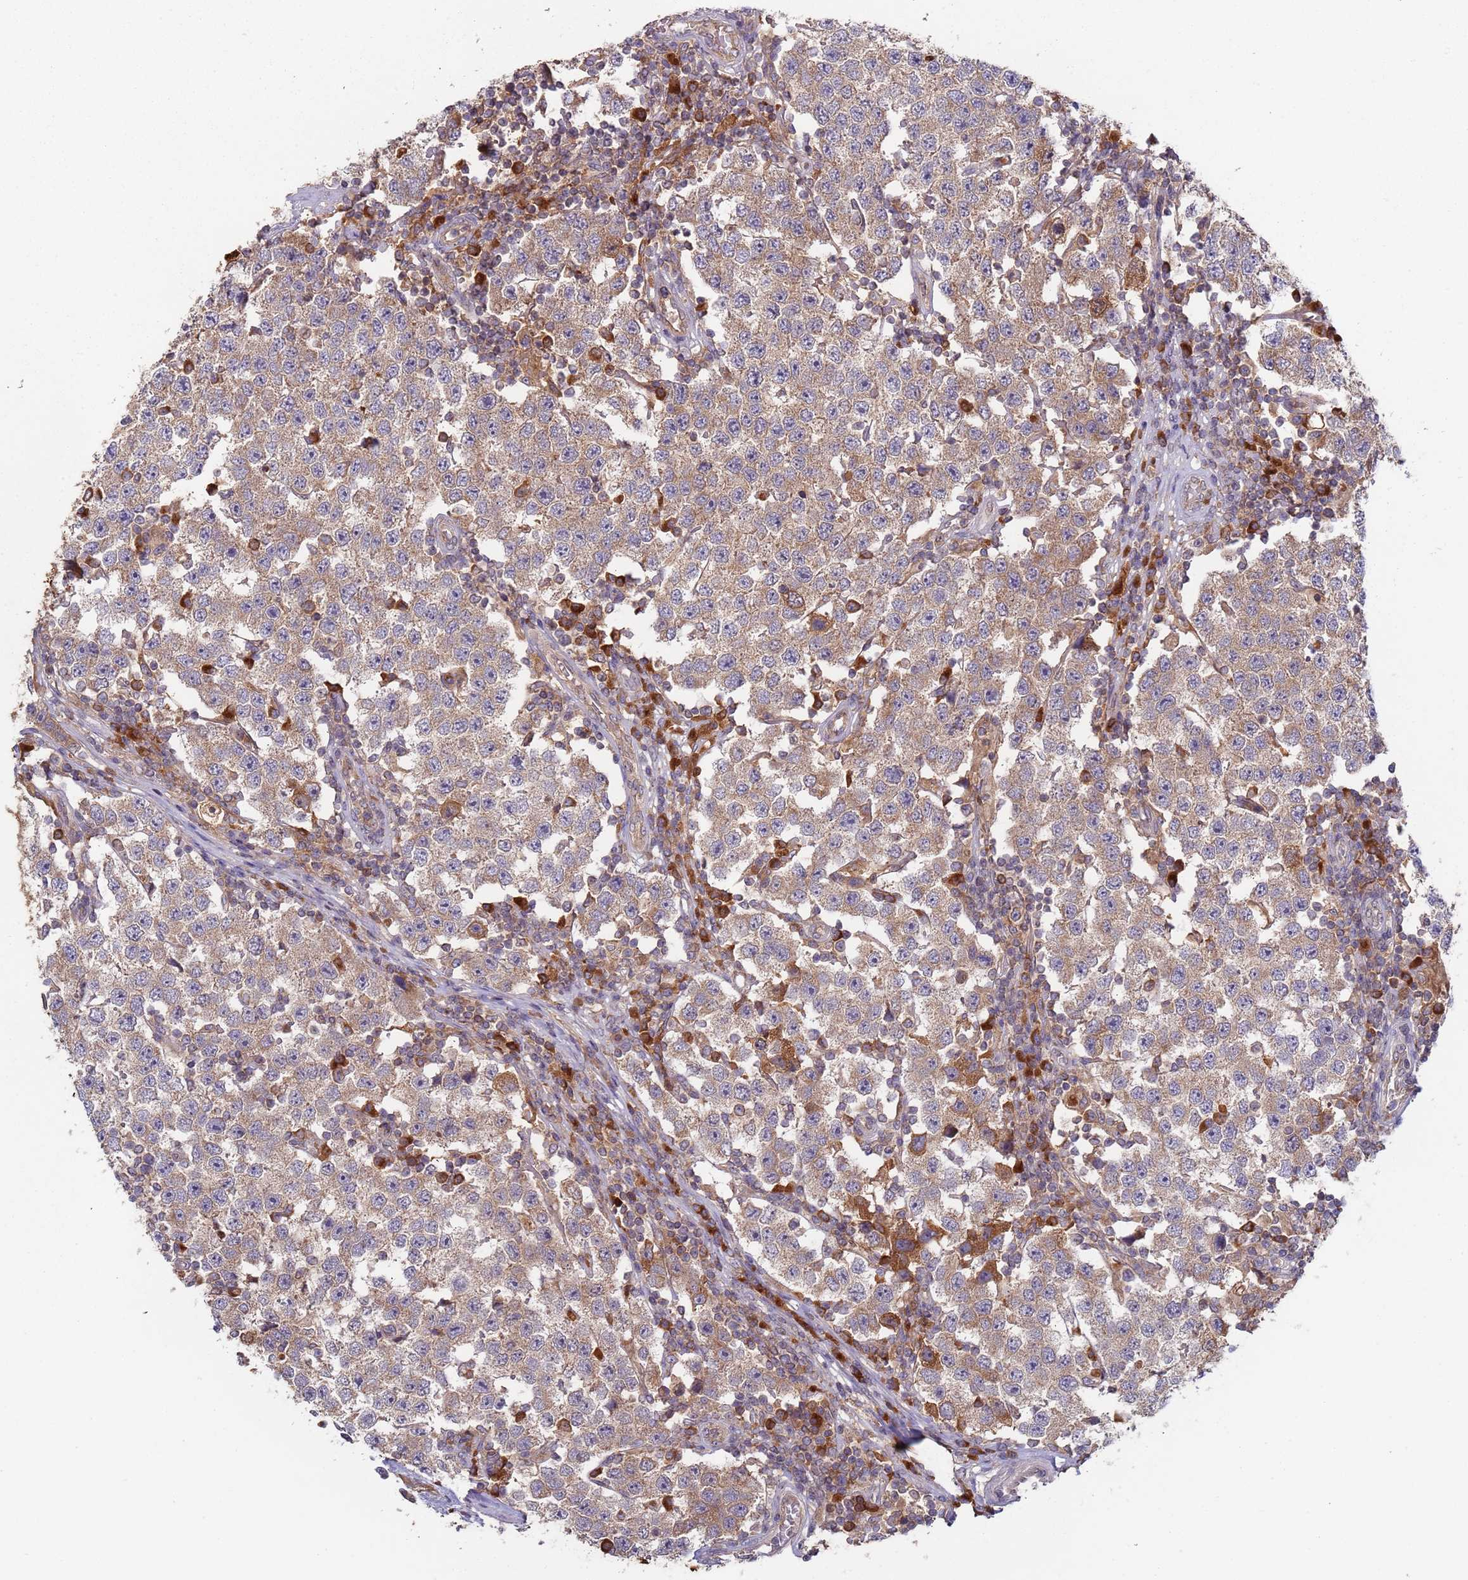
{"staining": {"intensity": "weak", "quantity": ">75%", "location": "cytoplasmic/membranous"}, "tissue": "testis cancer", "cell_type": "Tumor cells", "image_type": "cancer", "snomed": [{"axis": "morphology", "description": "Seminoma, NOS"}, {"axis": "topography", "description": "Testis"}], "caption": "Protein expression analysis of seminoma (testis) exhibits weak cytoplasmic/membranous positivity in approximately >75% of tumor cells. The protein is stained brown, and the nuclei are stained in blue (DAB (3,3'-diaminobenzidine) IHC with brightfield microscopy, high magnification).", "gene": "OR5A2", "patient": {"sex": "male", "age": 34}}